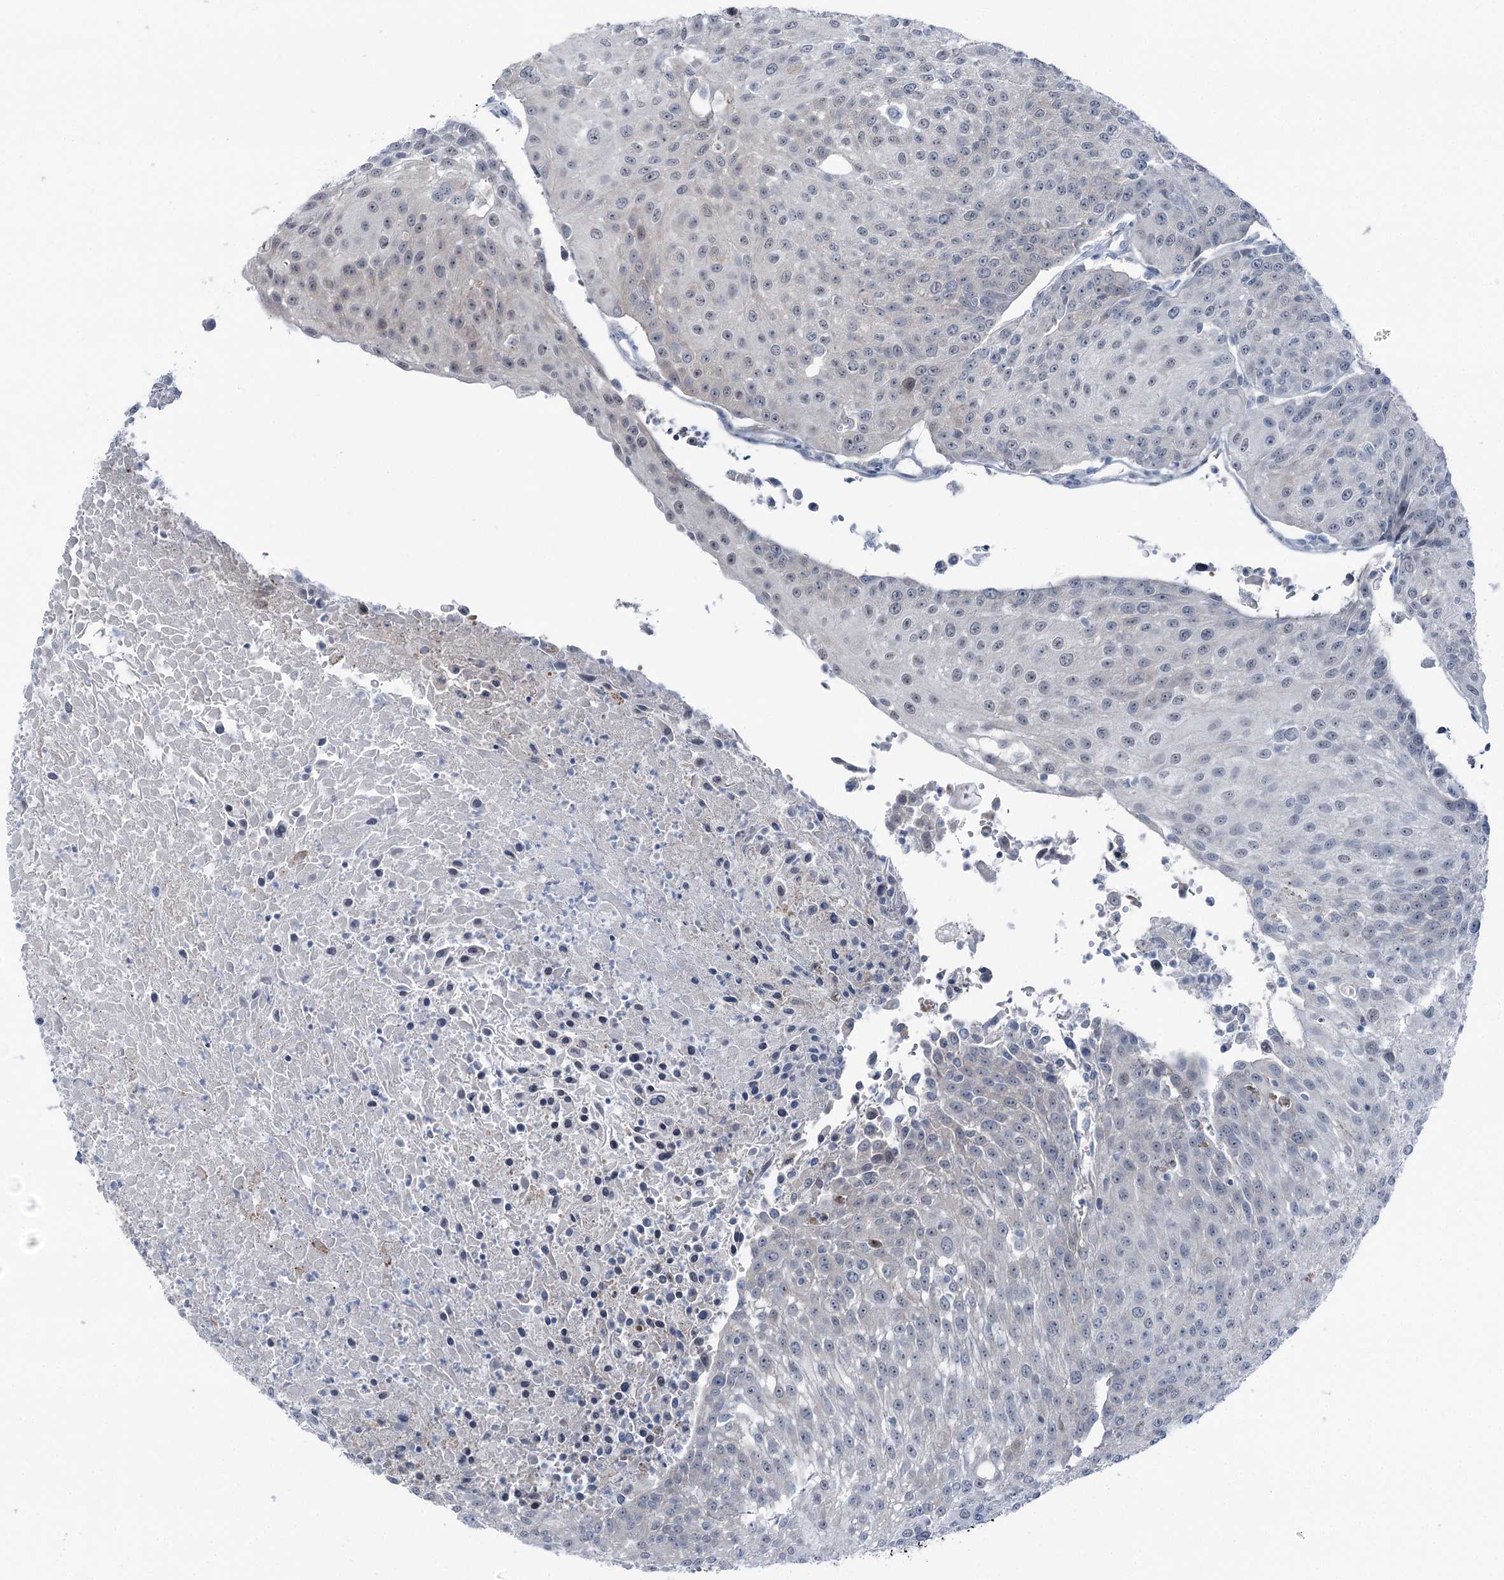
{"staining": {"intensity": "negative", "quantity": "none", "location": "none"}, "tissue": "urothelial cancer", "cell_type": "Tumor cells", "image_type": "cancer", "snomed": [{"axis": "morphology", "description": "Urothelial carcinoma, High grade"}, {"axis": "topography", "description": "Urinary bladder"}], "caption": "Tumor cells show no significant positivity in urothelial cancer.", "gene": "STEEP1", "patient": {"sex": "female", "age": 85}}